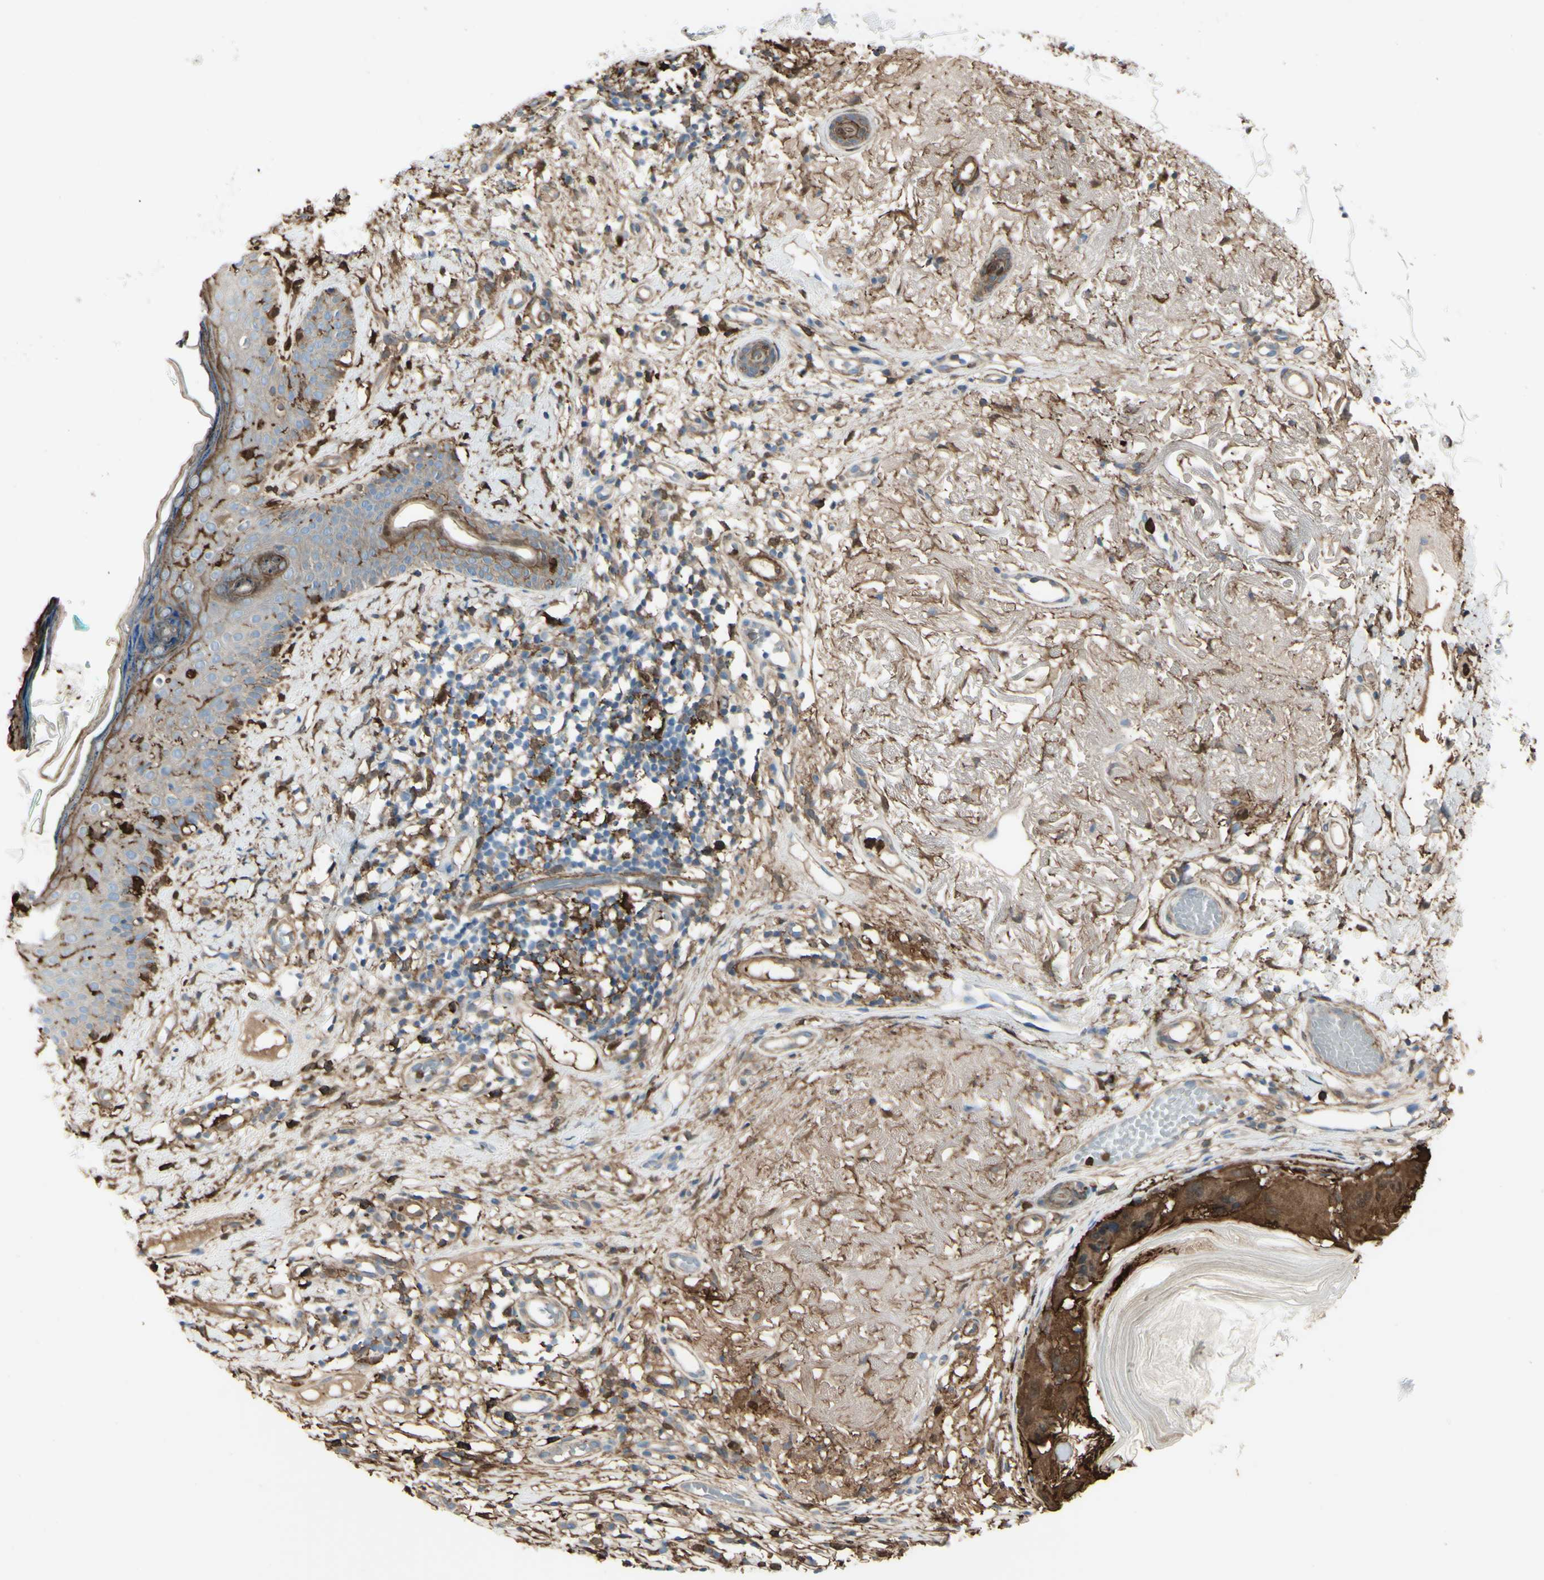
{"staining": {"intensity": "negative", "quantity": "none", "location": "none"}, "tissue": "skin cancer", "cell_type": "Tumor cells", "image_type": "cancer", "snomed": [{"axis": "morphology", "description": "Basal cell carcinoma"}, {"axis": "topography", "description": "Skin"}], "caption": "An IHC image of basal cell carcinoma (skin) is shown. There is no staining in tumor cells of basal cell carcinoma (skin).", "gene": "GSN", "patient": {"sex": "female", "age": 84}}